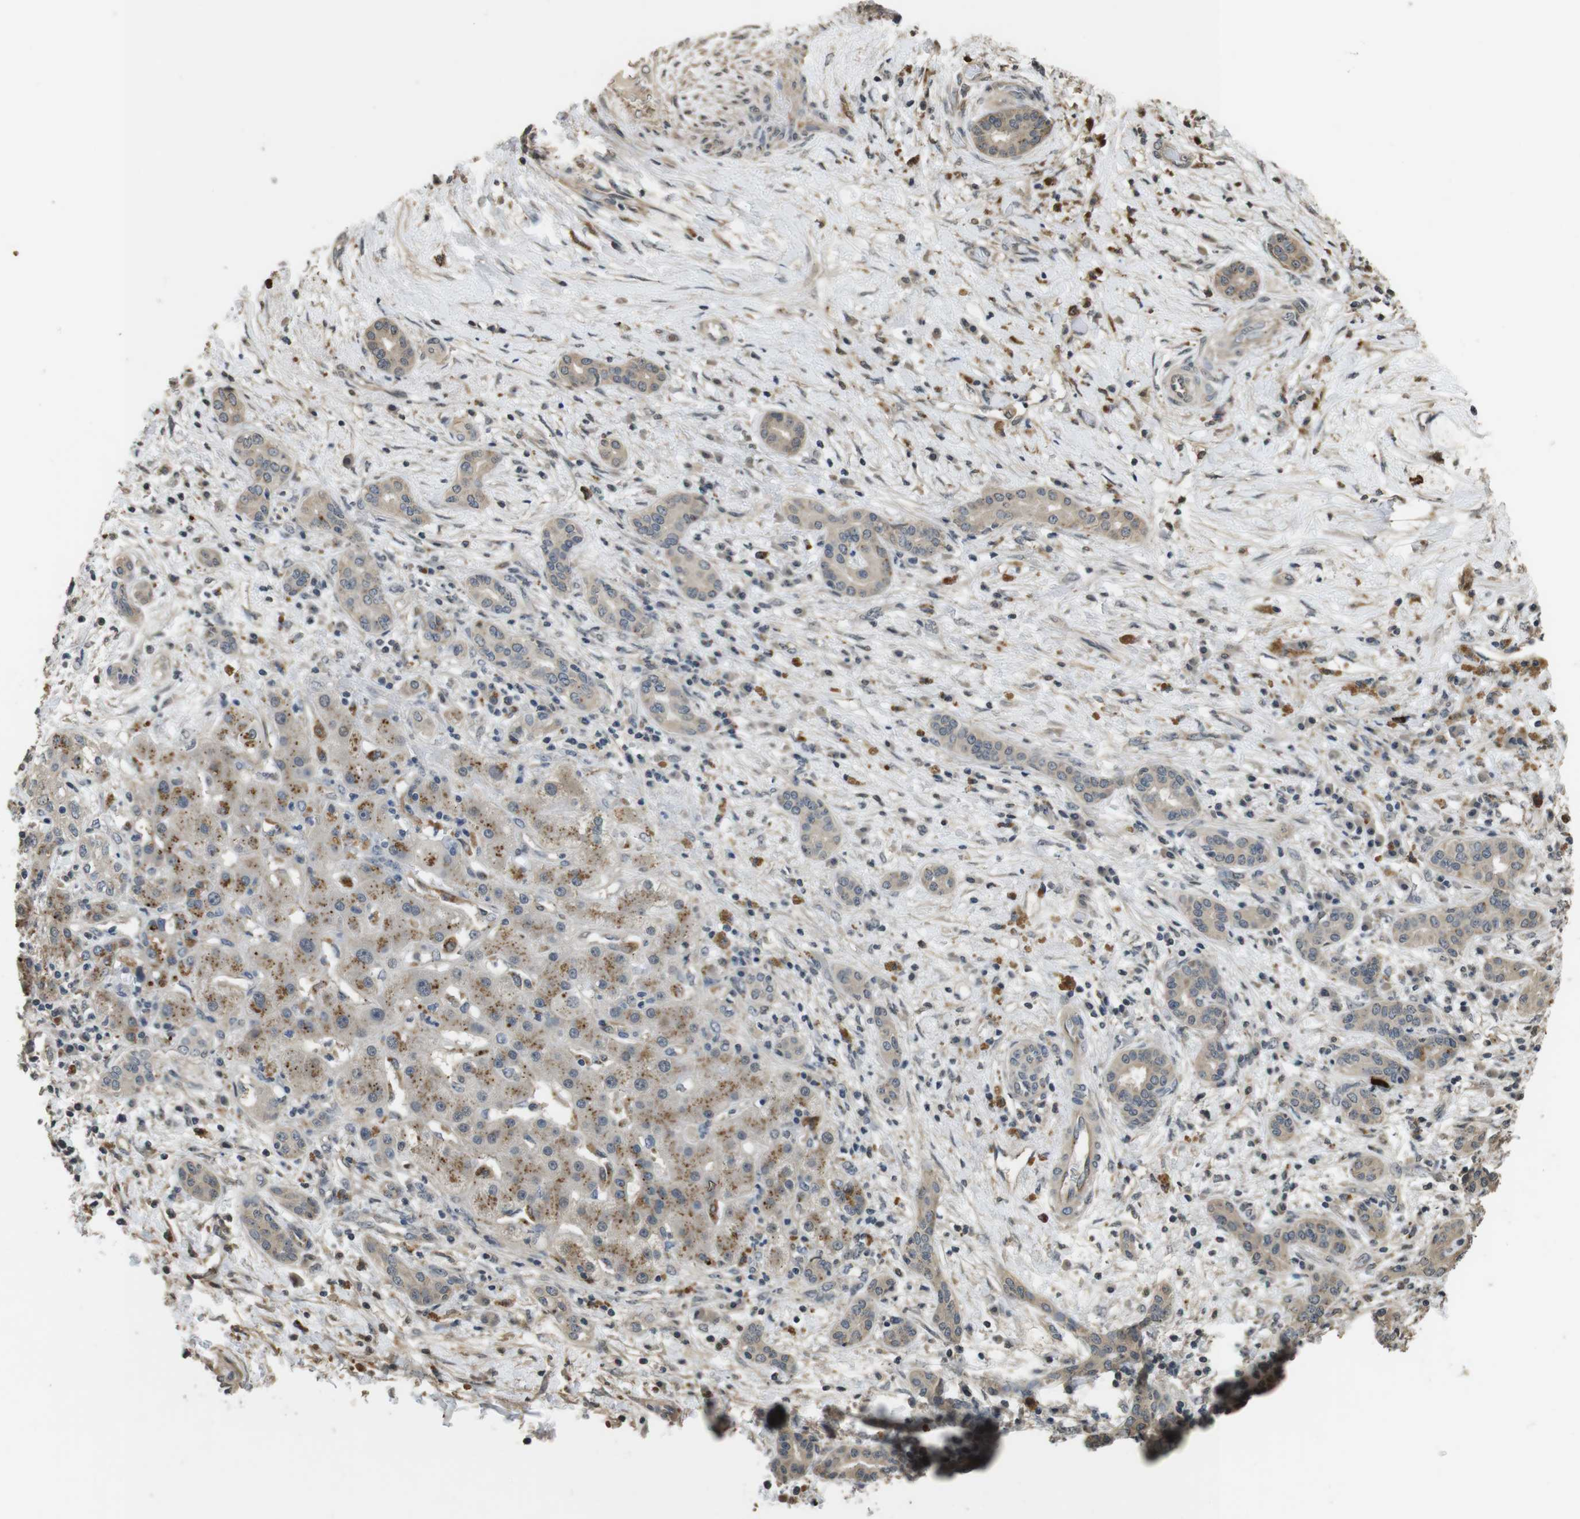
{"staining": {"intensity": "weak", "quantity": ">75%", "location": "cytoplasmic/membranous"}, "tissue": "liver cancer", "cell_type": "Tumor cells", "image_type": "cancer", "snomed": [{"axis": "morphology", "description": "Cholangiocarcinoma"}, {"axis": "topography", "description": "Liver"}], "caption": "Immunohistochemical staining of human liver cancer reveals low levels of weak cytoplasmic/membranous expression in approximately >75% of tumor cells.", "gene": "FZD10", "patient": {"sex": "female", "age": 73}}